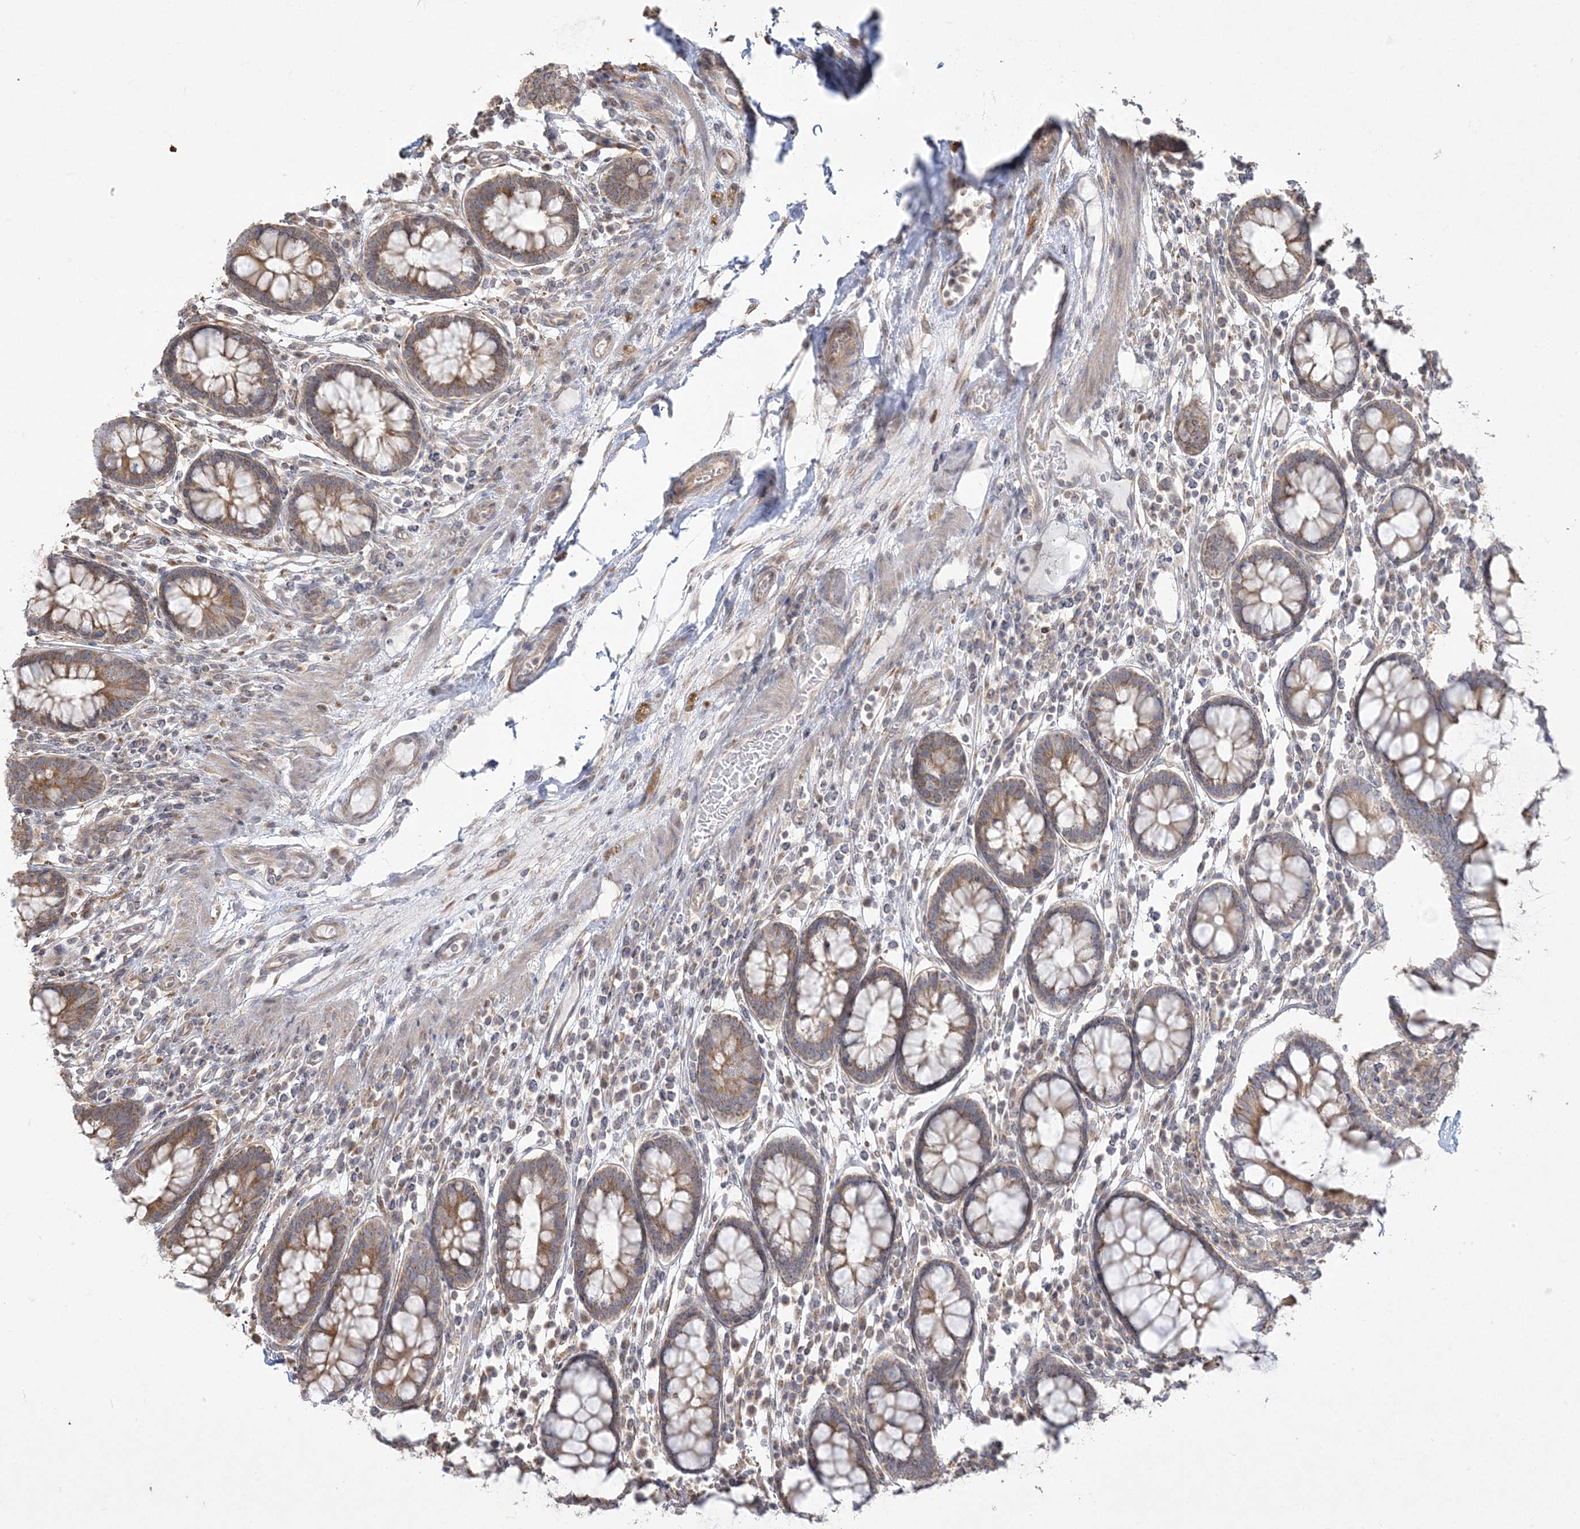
{"staining": {"intensity": "moderate", "quantity": ">75%", "location": "cytoplasmic/membranous"}, "tissue": "colon", "cell_type": "Endothelial cells", "image_type": "normal", "snomed": [{"axis": "morphology", "description": "Normal tissue, NOS"}, {"axis": "topography", "description": "Colon"}], "caption": "High-power microscopy captured an IHC micrograph of normal colon, revealing moderate cytoplasmic/membranous expression in about >75% of endothelial cells.", "gene": "ZC3H6", "patient": {"sex": "female", "age": 79}}